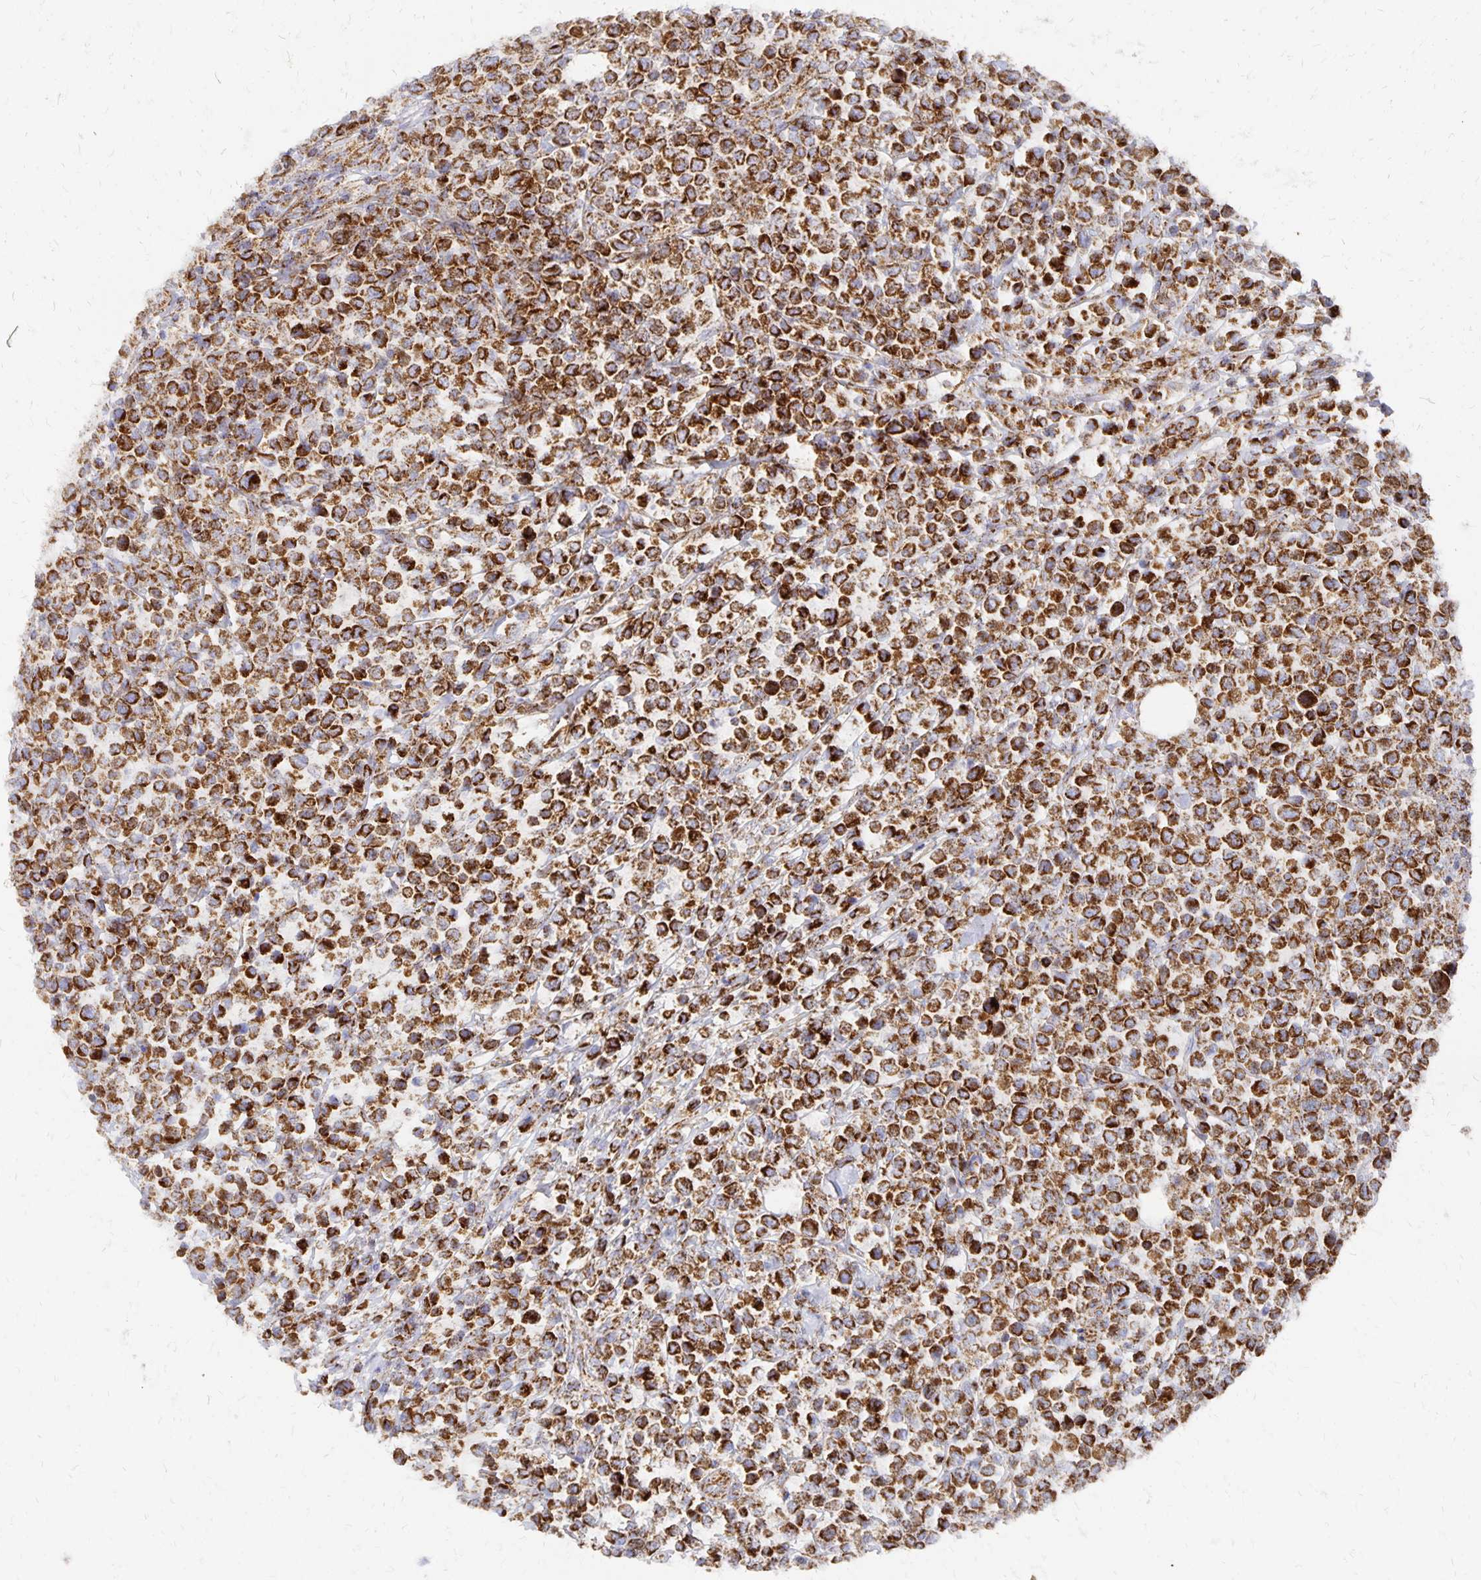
{"staining": {"intensity": "strong", "quantity": ">75%", "location": "cytoplasmic/membranous"}, "tissue": "lymphoma", "cell_type": "Tumor cells", "image_type": "cancer", "snomed": [{"axis": "morphology", "description": "Malignant lymphoma, non-Hodgkin's type, High grade"}, {"axis": "topography", "description": "Soft tissue"}], "caption": "DAB immunohistochemical staining of human high-grade malignant lymphoma, non-Hodgkin's type reveals strong cytoplasmic/membranous protein positivity in about >75% of tumor cells.", "gene": "STOML2", "patient": {"sex": "female", "age": 56}}